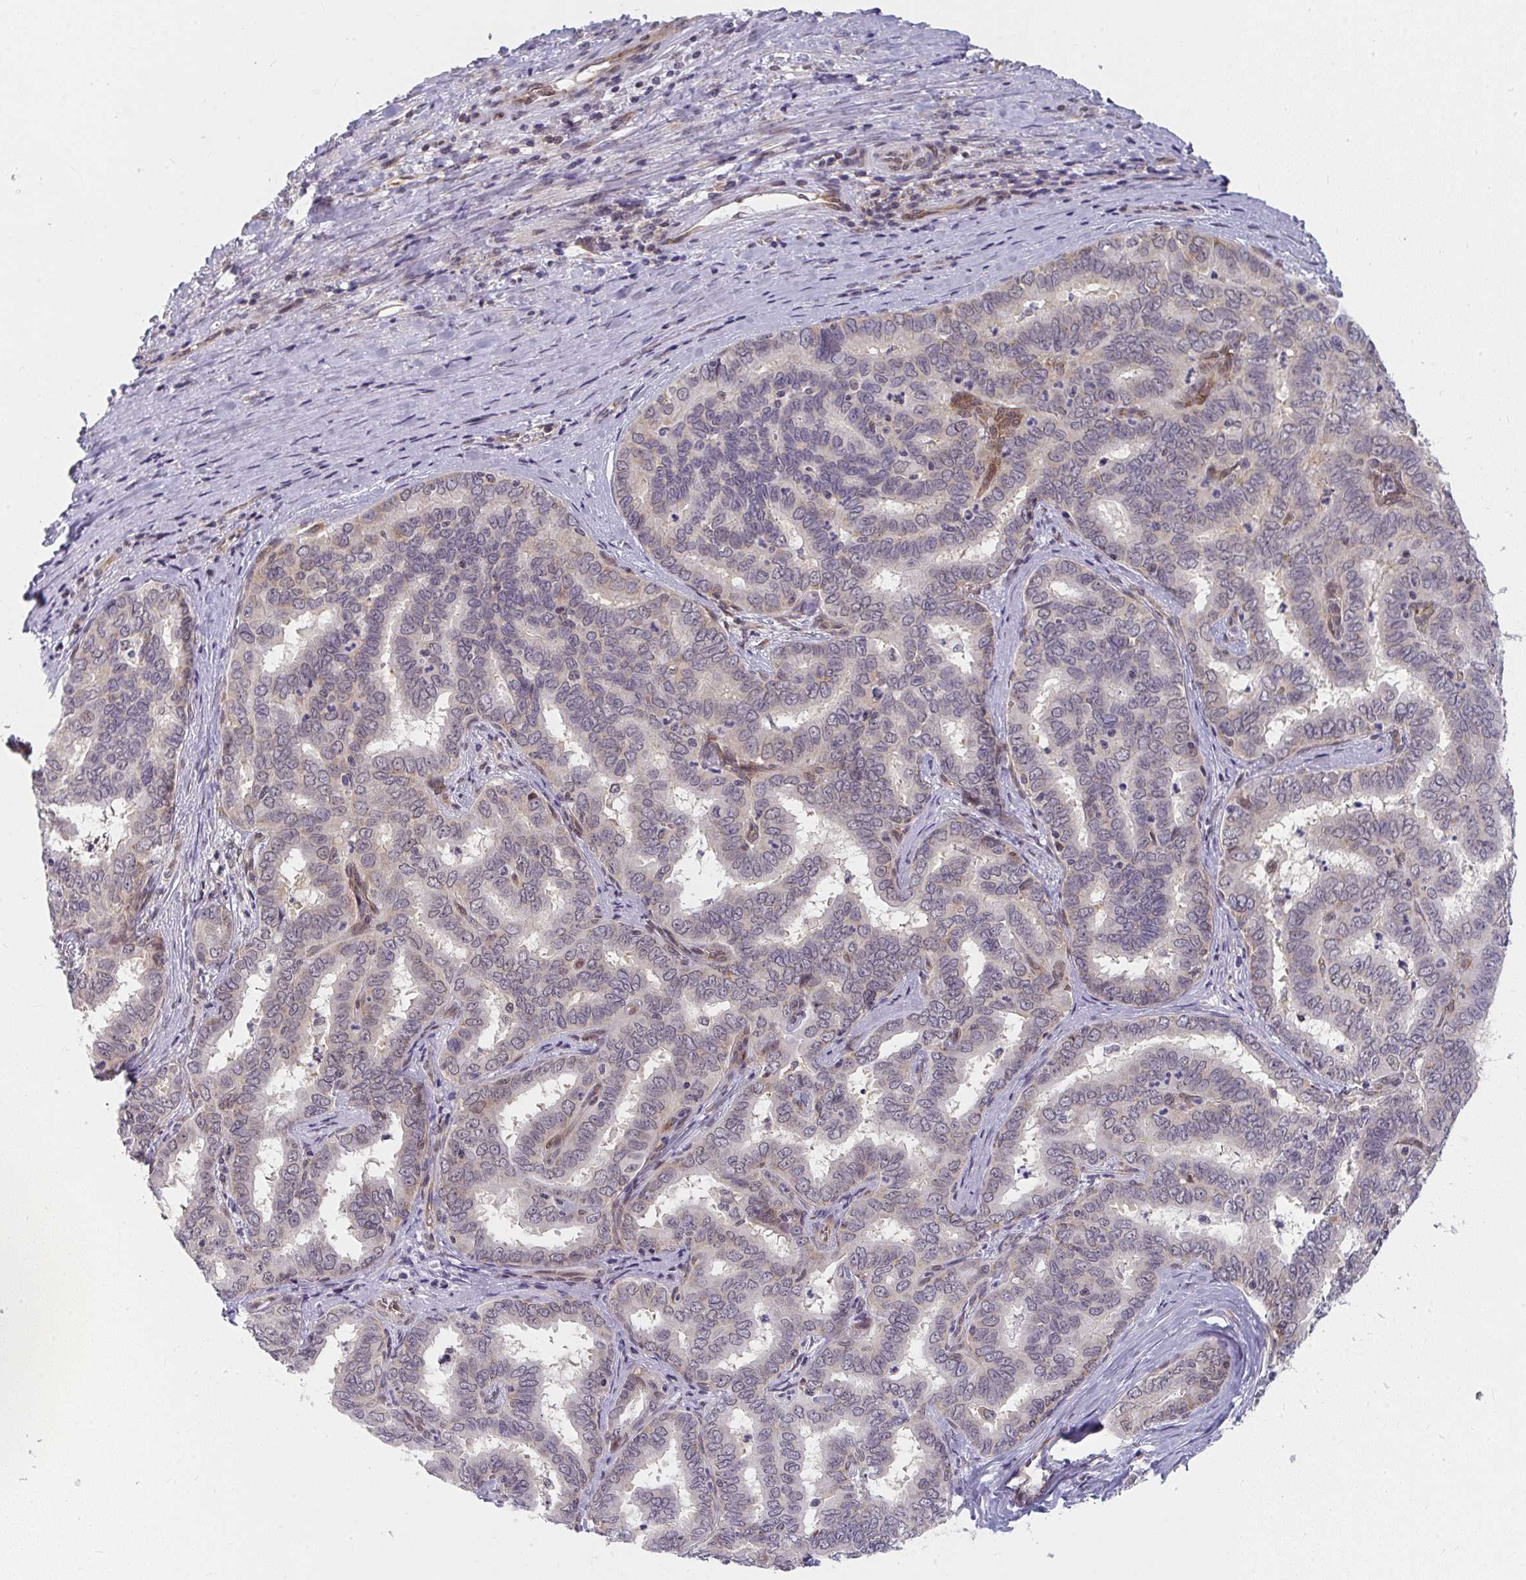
{"staining": {"intensity": "negative", "quantity": "none", "location": "none"}, "tissue": "liver cancer", "cell_type": "Tumor cells", "image_type": "cancer", "snomed": [{"axis": "morphology", "description": "Cholangiocarcinoma"}, {"axis": "topography", "description": "Liver"}], "caption": "This is an immunohistochemistry micrograph of cholangiocarcinoma (liver). There is no staining in tumor cells.", "gene": "SYNCRIP", "patient": {"sex": "female", "age": 64}}